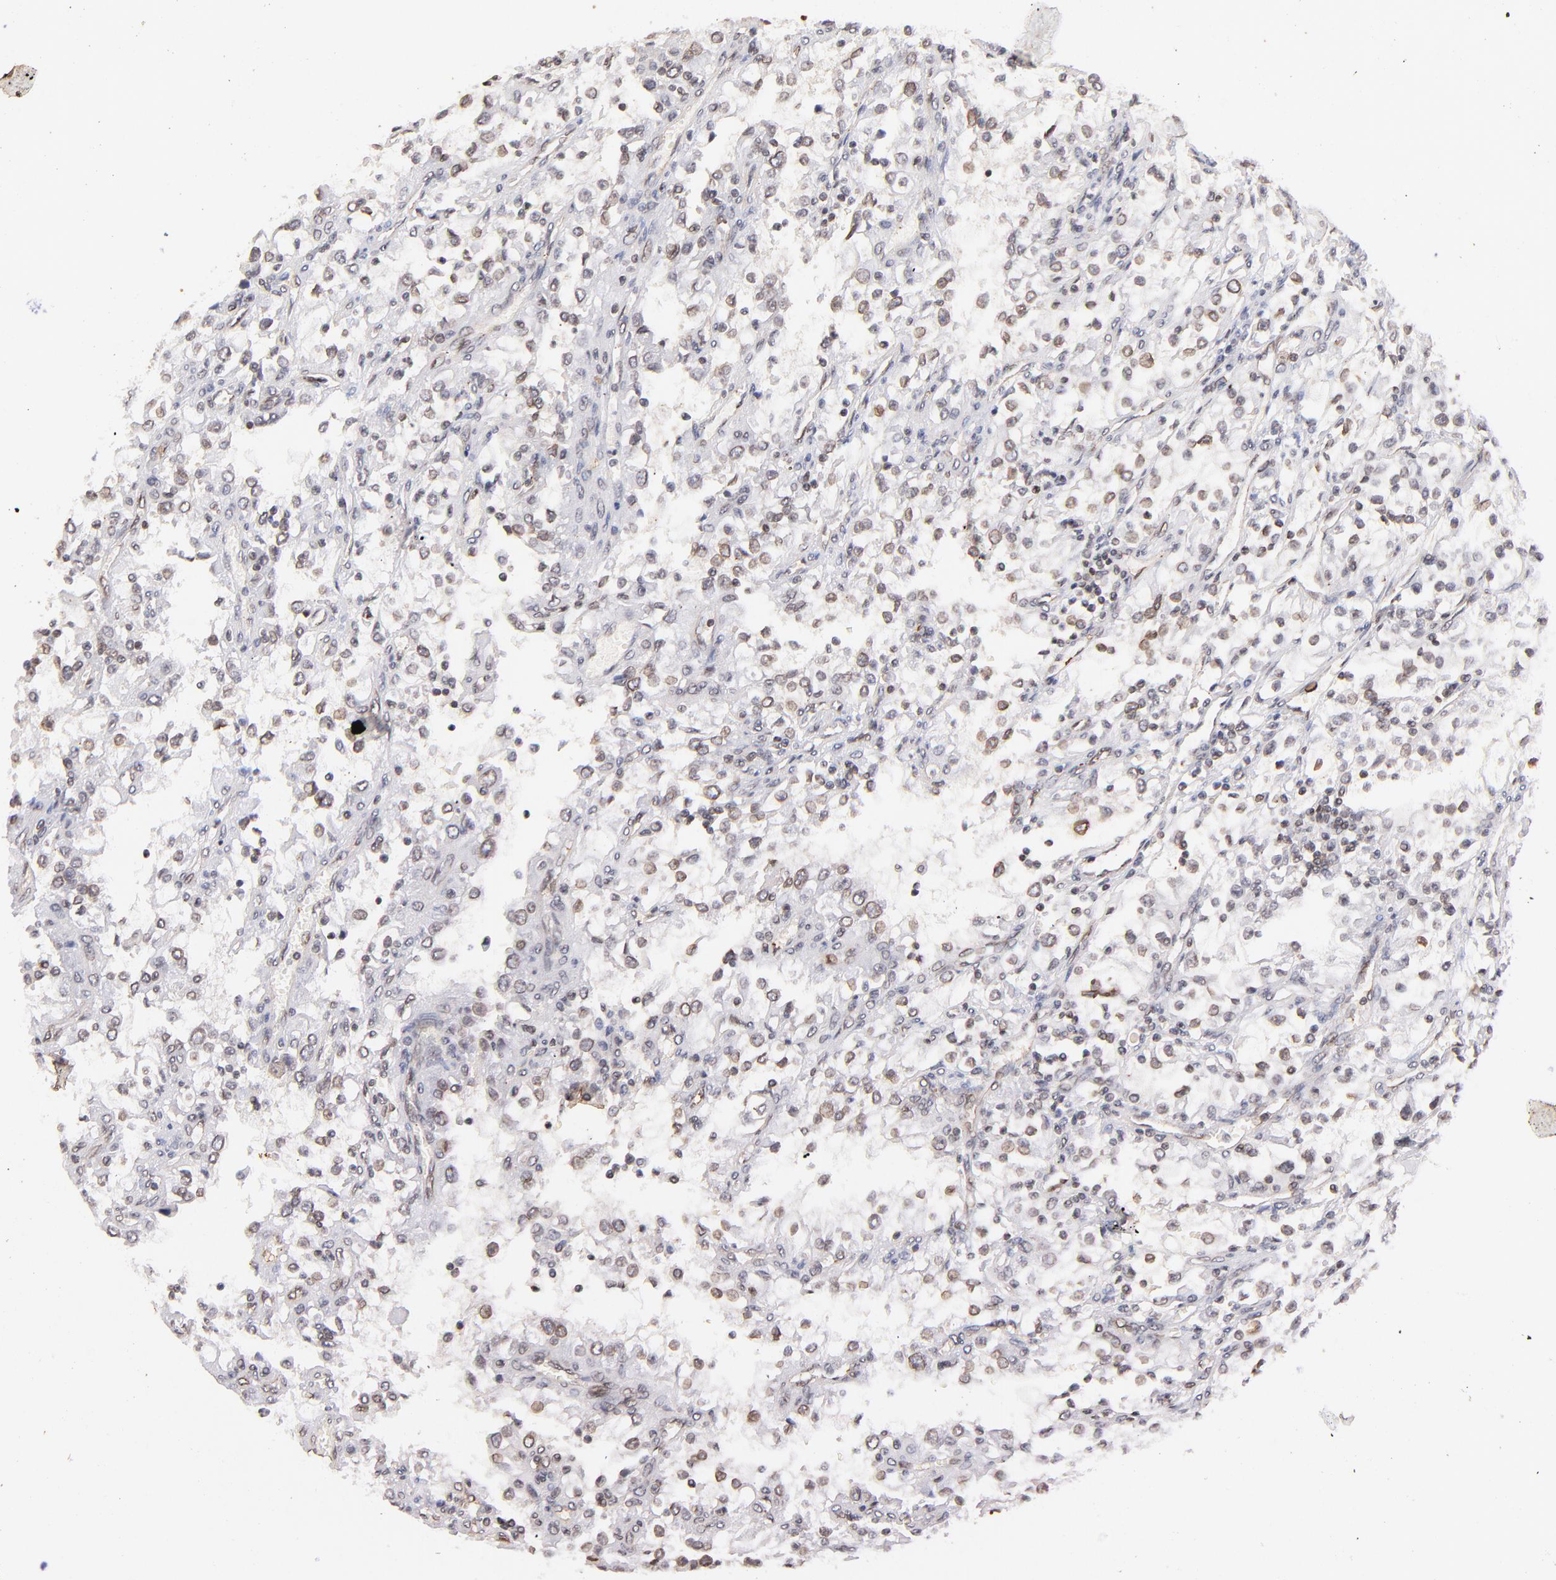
{"staining": {"intensity": "weak", "quantity": "25%-75%", "location": "cytoplasmic/membranous,nuclear"}, "tissue": "renal cancer", "cell_type": "Tumor cells", "image_type": "cancer", "snomed": [{"axis": "morphology", "description": "Adenocarcinoma, NOS"}, {"axis": "topography", "description": "Kidney"}], "caption": "A micrograph of human renal cancer (adenocarcinoma) stained for a protein reveals weak cytoplasmic/membranous and nuclear brown staining in tumor cells. The protein of interest is stained brown, and the nuclei are stained in blue (DAB IHC with brightfield microscopy, high magnification).", "gene": "ZFP92", "patient": {"sex": "female", "age": 52}}